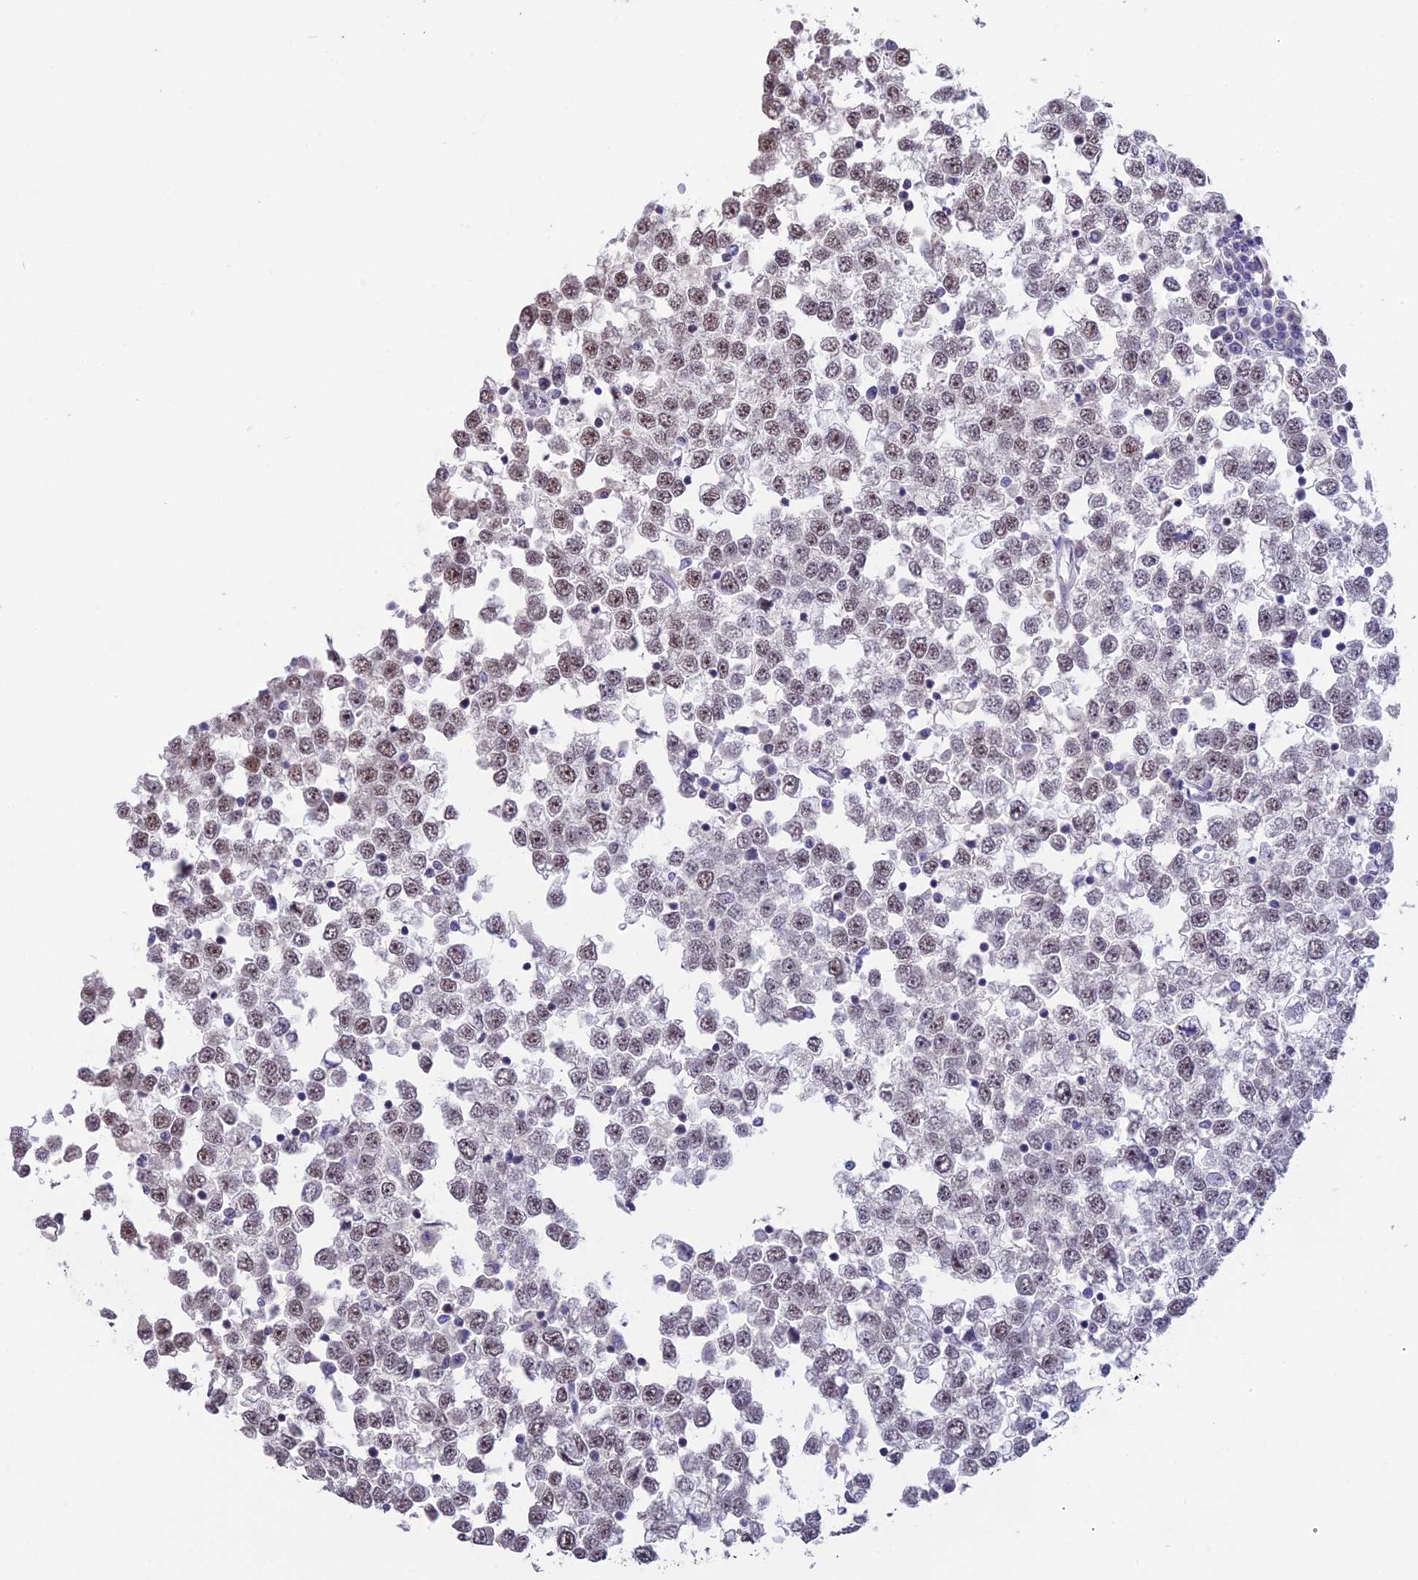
{"staining": {"intensity": "moderate", "quantity": "25%-75%", "location": "nuclear"}, "tissue": "testis cancer", "cell_type": "Tumor cells", "image_type": "cancer", "snomed": [{"axis": "morphology", "description": "Seminoma, NOS"}, {"axis": "topography", "description": "Testis"}], "caption": "About 25%-75% of tumor cells in testis cancer demonstrate moderate nuclear protein expression as visualized by brown immunohistochemical staining.", "gene": "SETD2", "patient": {"sex": "male", "age": 65}}